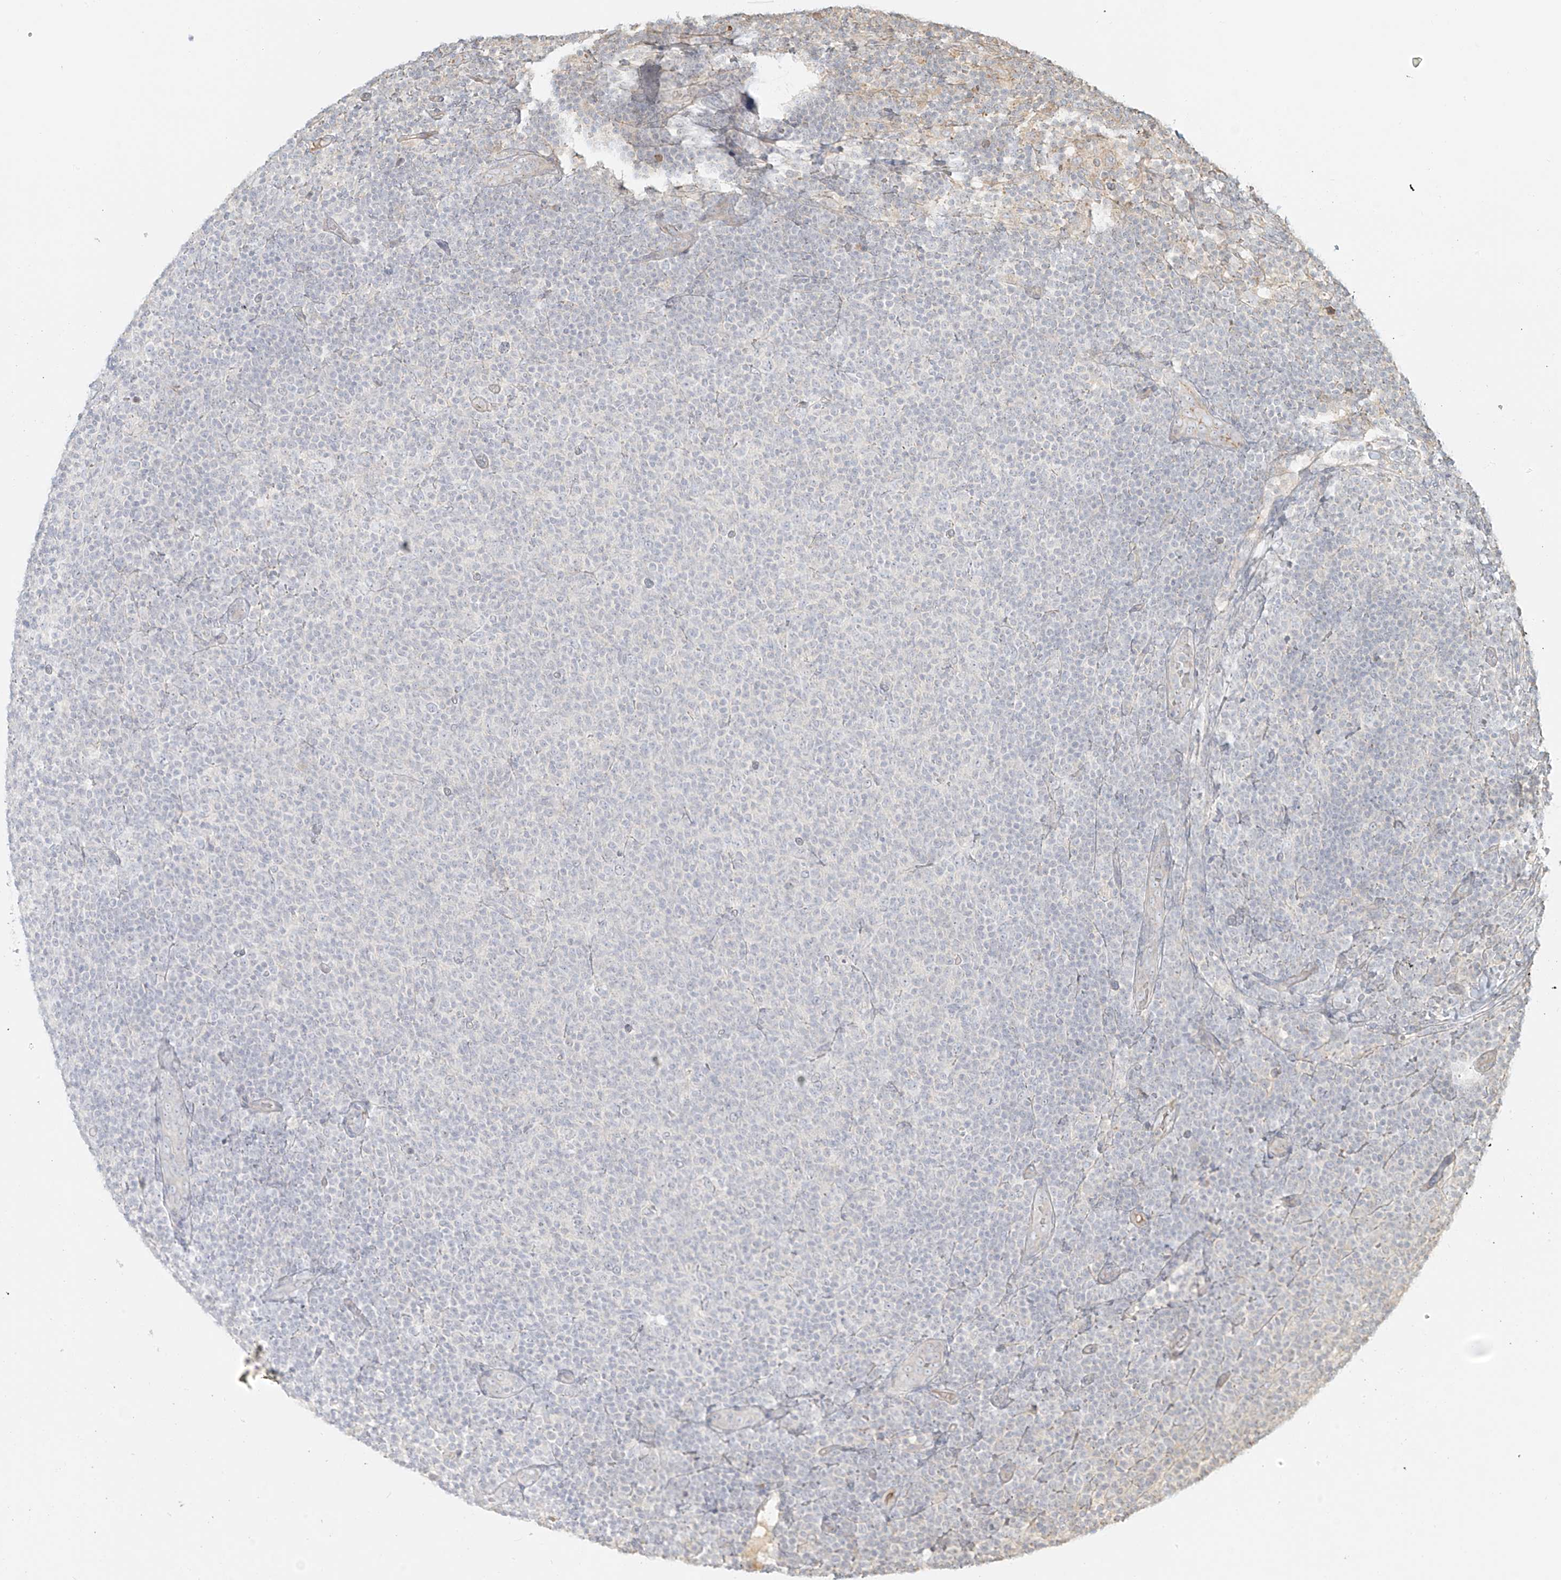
{"staining": {"intensity": "negative", "quantity": "none", "location": "none"}, "tissue": "lymphoma", "cell_type": "Tumor cells", "image_type": "cancer", "snomed": [{"axis": "morphology", "description": "Malignant lymphoma, non-Hodgkin's type, Low grade"}, {"axis": "topography", "description": "Lymph node"}], "caption": "Image shows no significant protein staining in tumor cells of lymphoma. (Brightfield microscopy of DAB IHC at high magnification).", "gene": "UPK1B", "patient": {"sex": "male", "age": 66}}